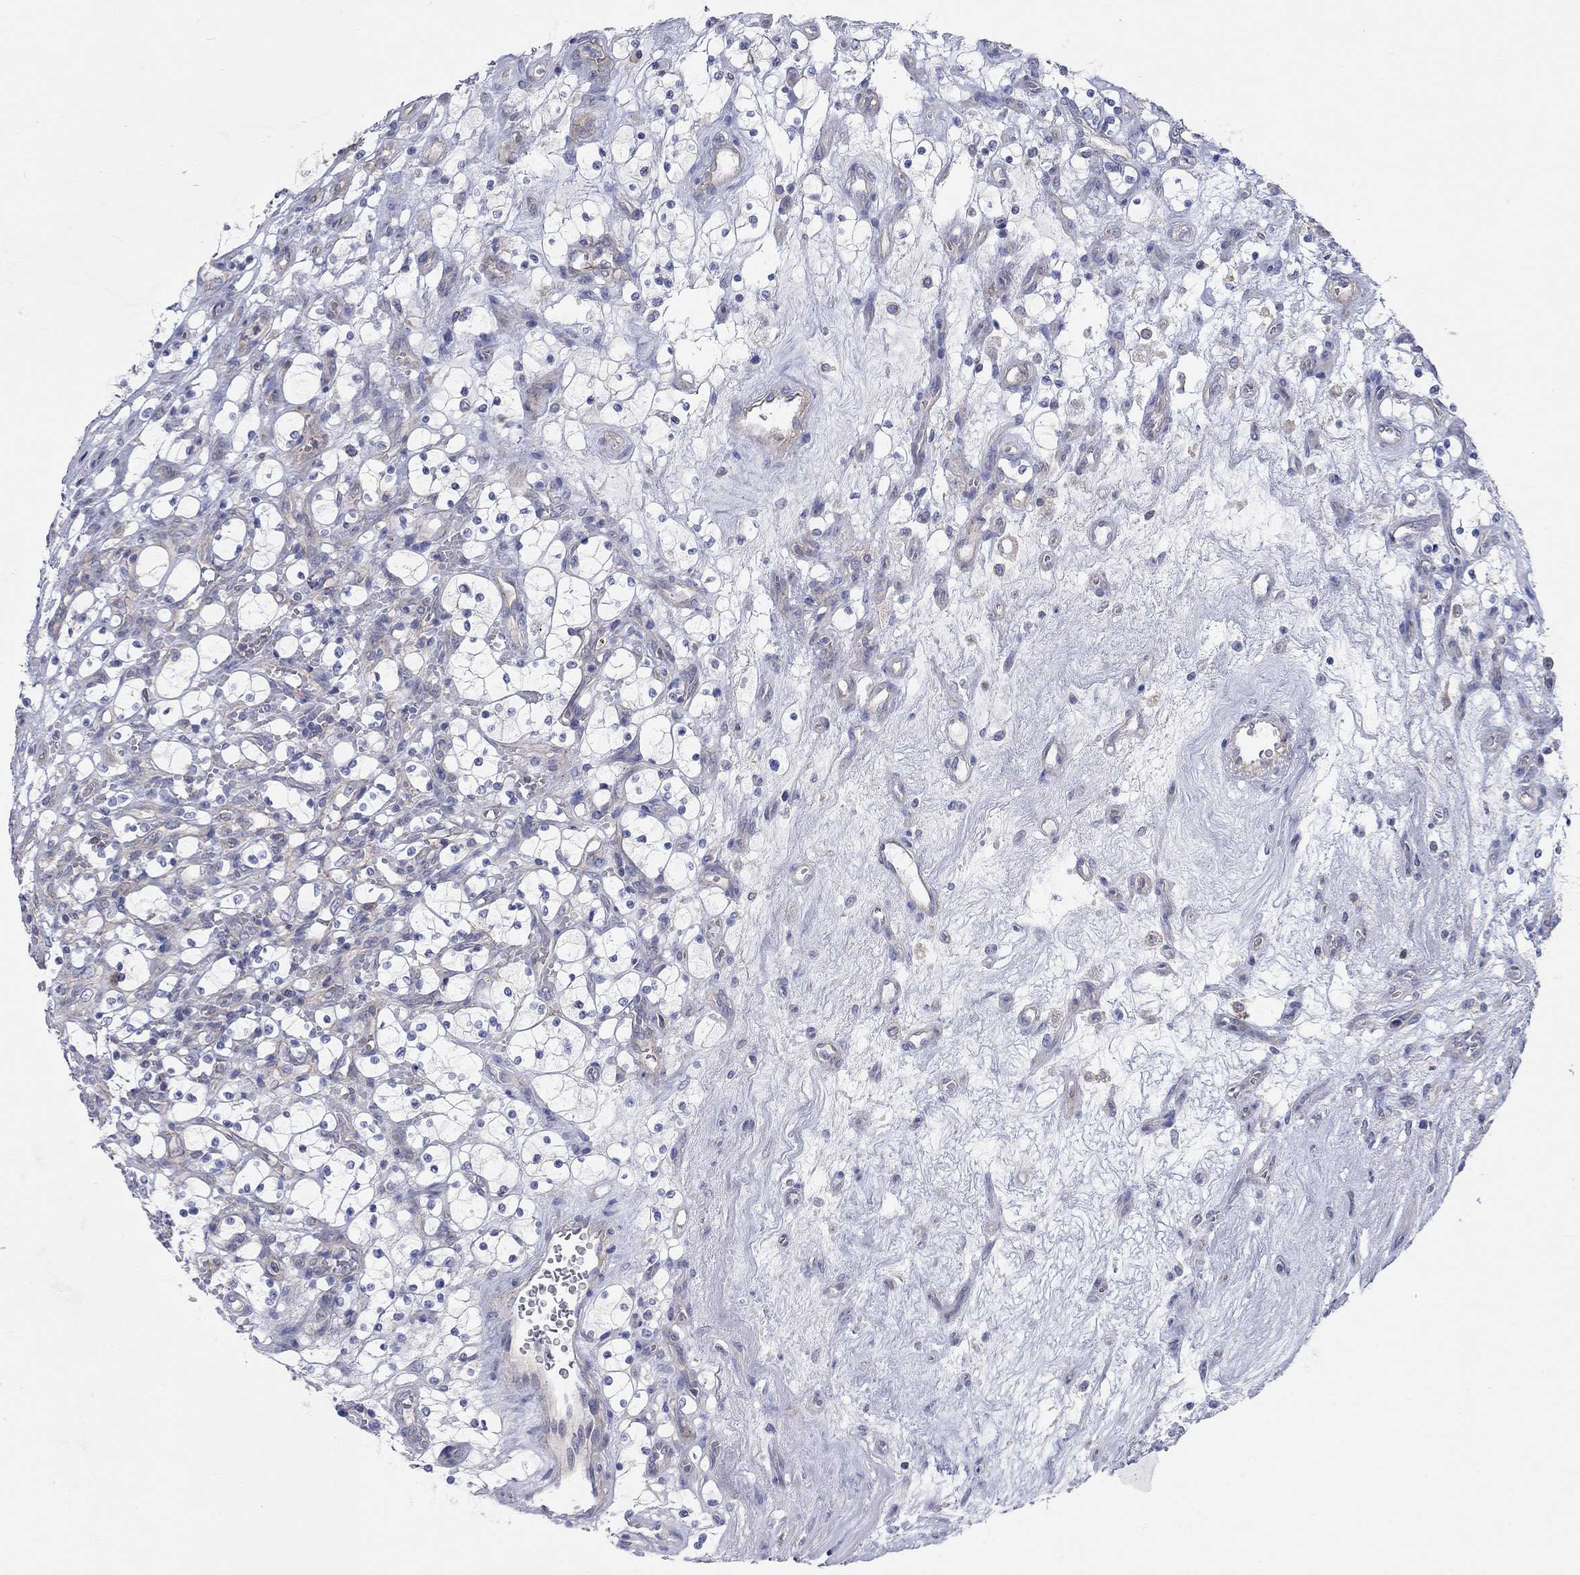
{"staining": {"intensity": "negative", "quantity": "none", "location": "none"}, "tissue": "renal cancer", "cell_type": "Tumor cells", "image_type": "cancer", "snomed": [{"axis": "morphology", "description": "Adenocarcinoma, NOS"}, {"axis": "topography", "description": "Kidney"}], "caption": "Histopathology image shows no significant protein positivity in tumor cells of renal cancer.", "gene": "PCDHGA10", "patient": {"sex": "female", "age": 69}}